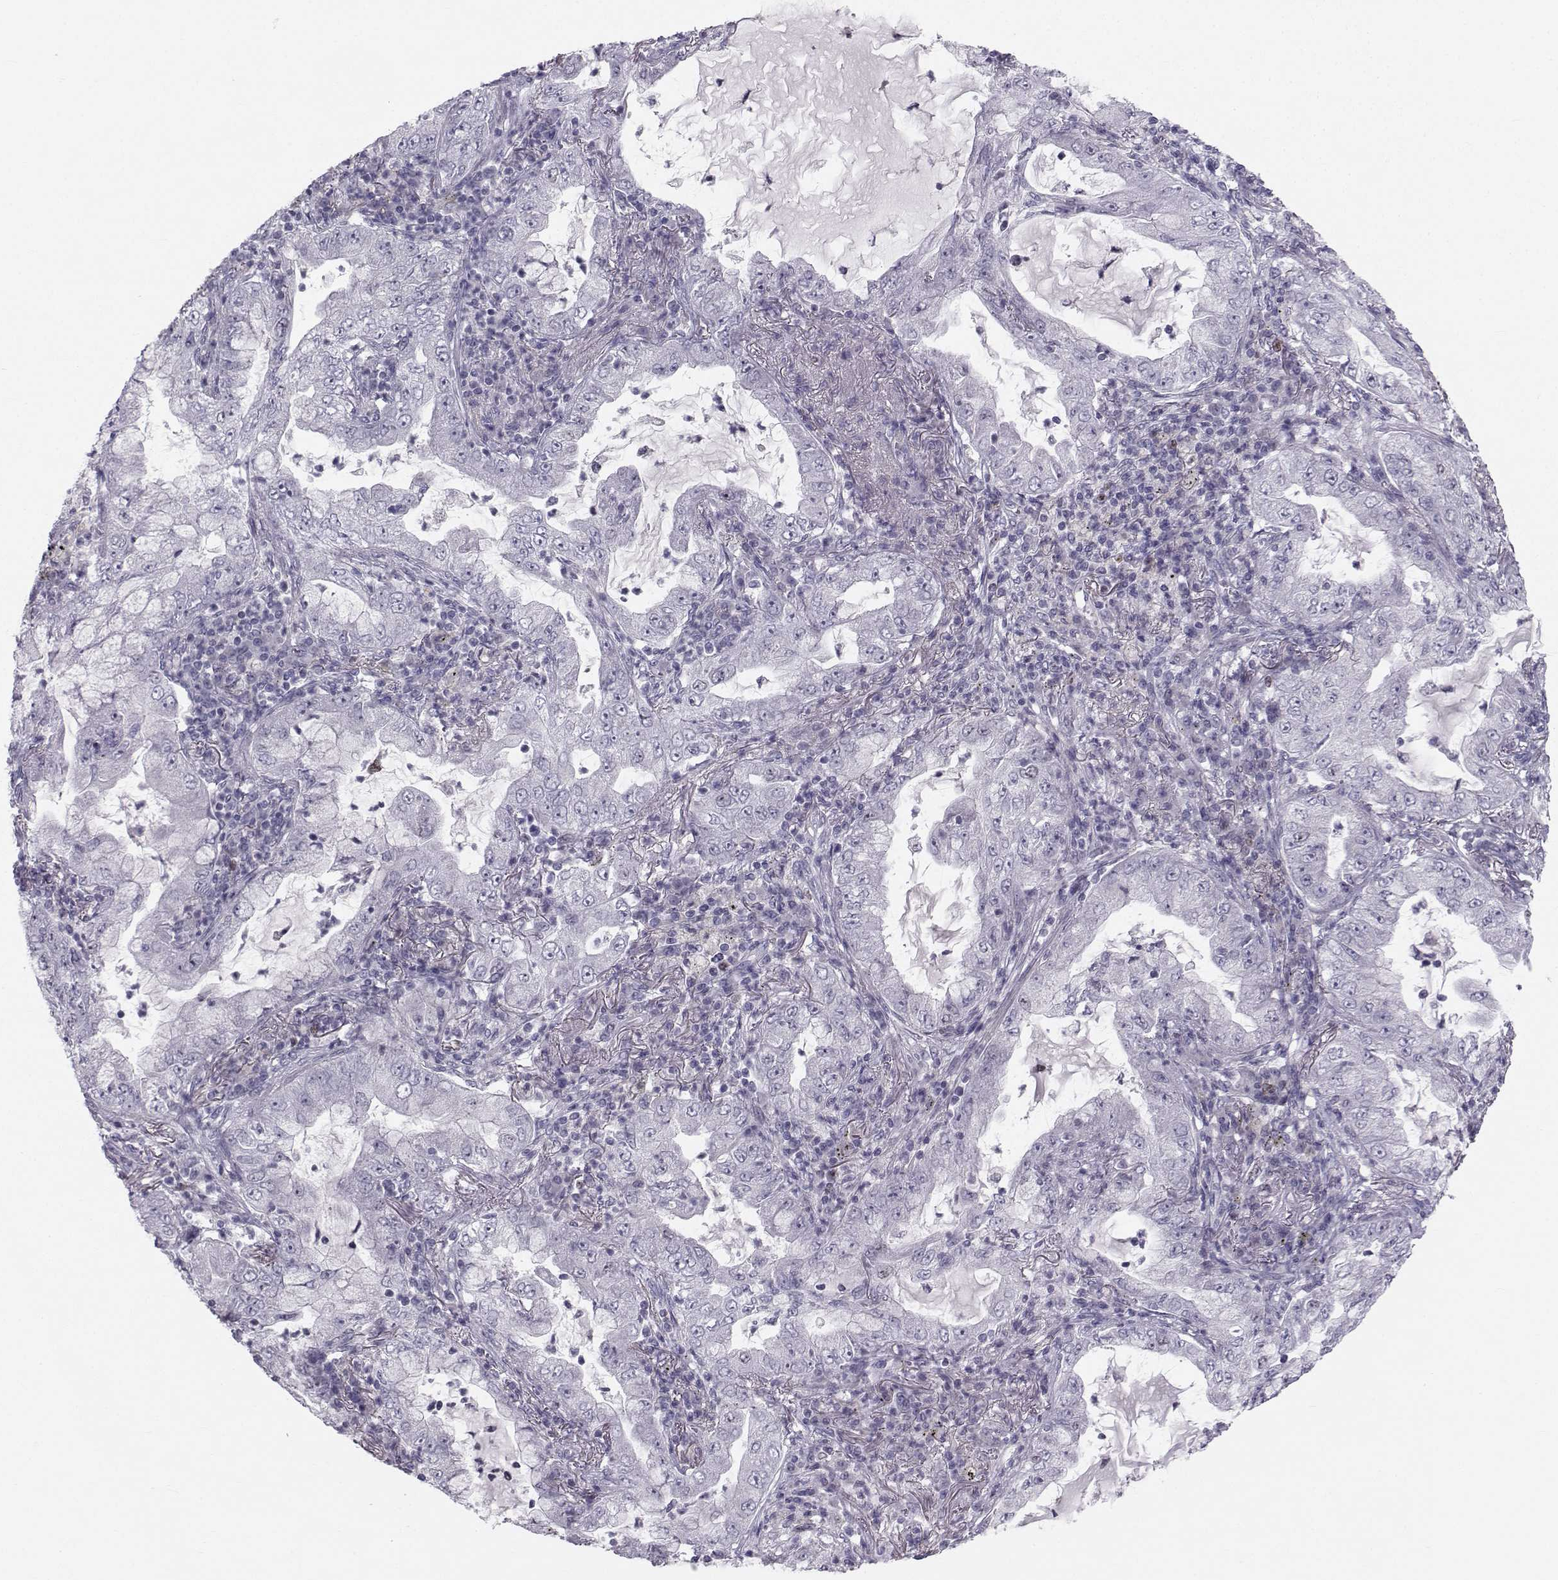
{"staining": {"intensity": "negative", "quantity": "none", "location": "none"}, "tissue": "lung cancer", "cell_type": "Tumor cells", "image_type": "cancer", "snomed": [{"axis": "morphology", "description": "Adenocarcinoma, NOS"}, {"axis": "topography", "description": "Lung"}], "caption": "High magnification brightfield microscopy of lung adenocarcinoma stained with DAB (brown) and counterstained with hematoxylin (blue): tumor cells show no significant expression. (Brightfield microscopy of DAB (3,3'-diaminobenzidine) IHC at high magnification).", "gene": "LRP8", "patient": {"sex": "female", "age": 73}}